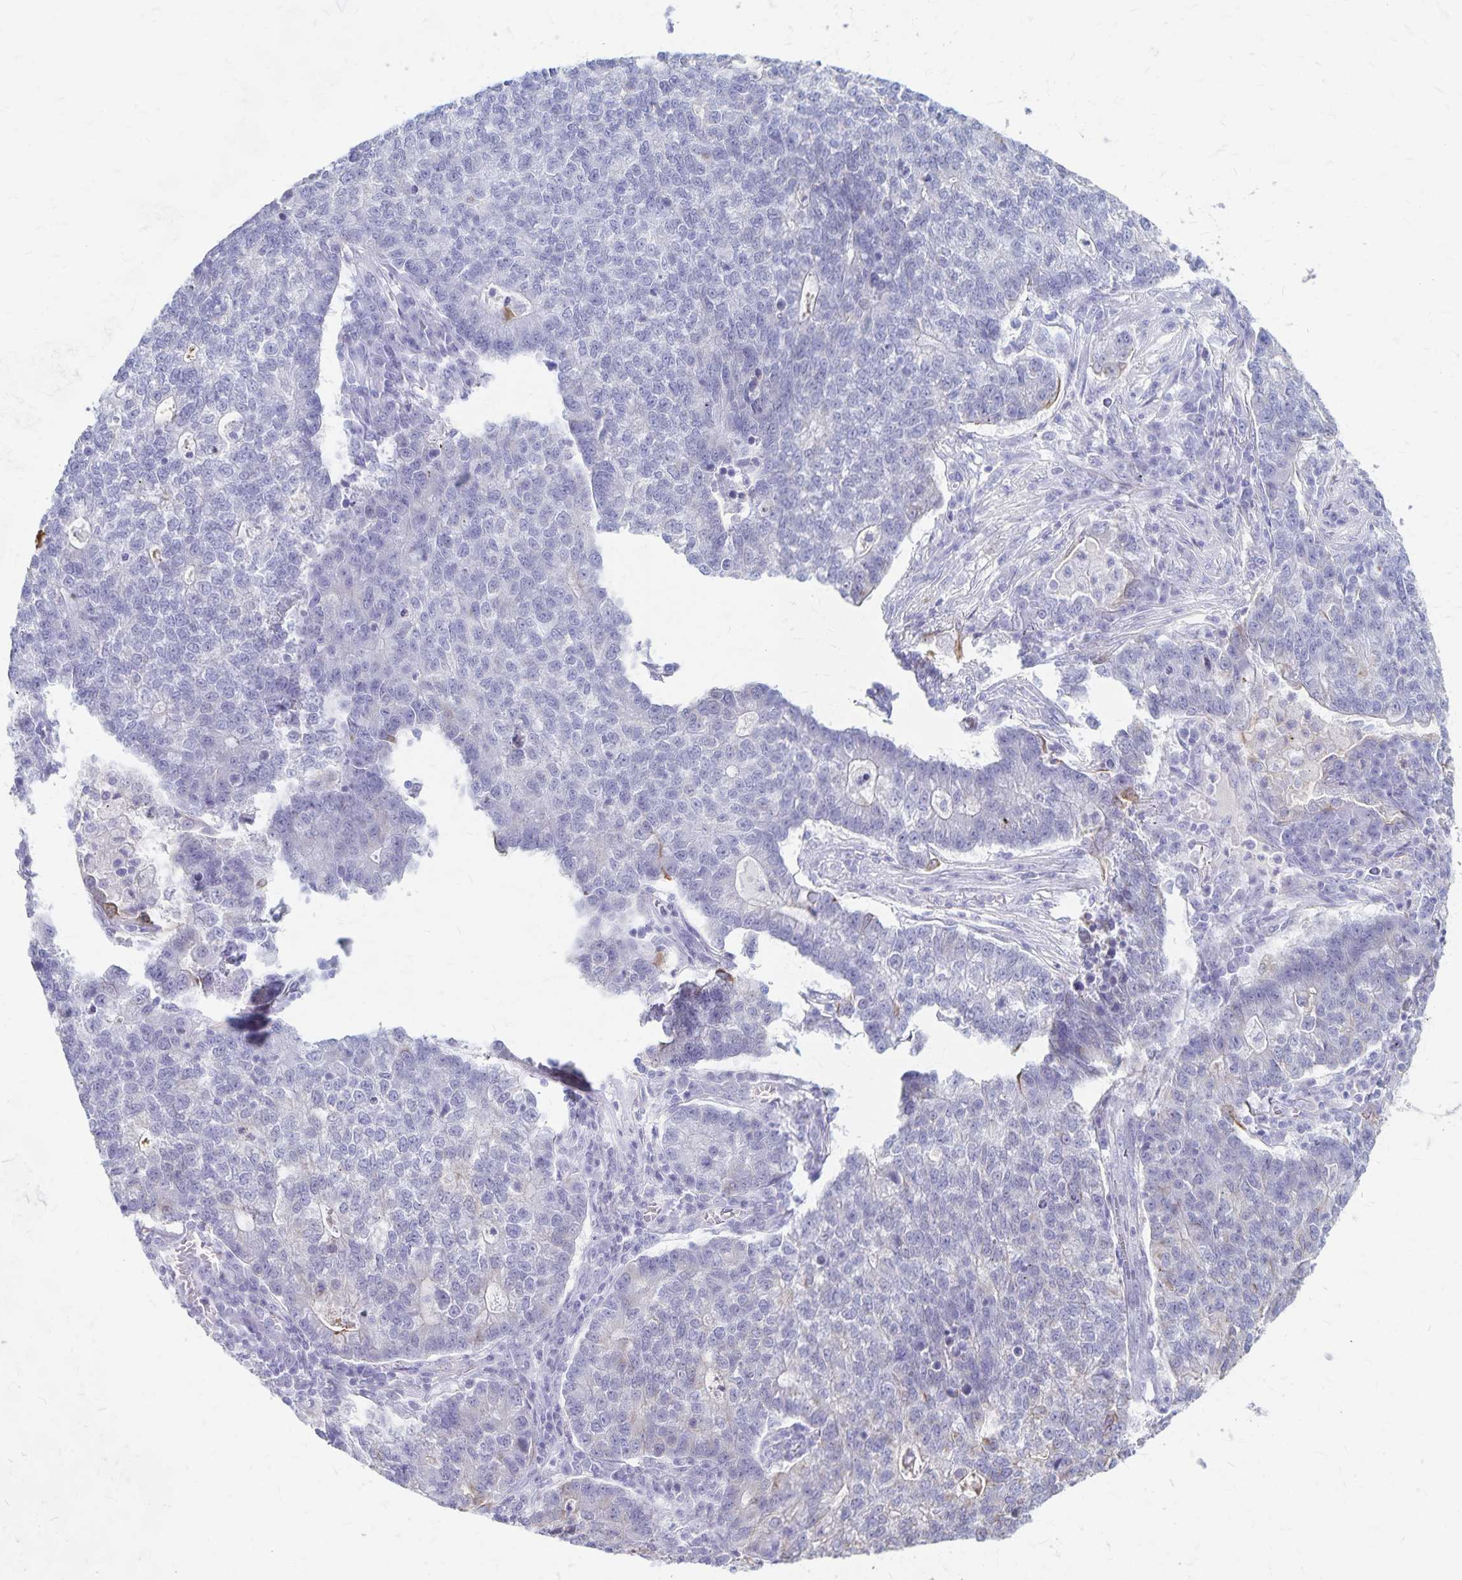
{"staining": {"intensity": "negative", "quantity": "none", "location": "none"}, "tissue": "lung cancer", "cell_type": "Tumor cells", "image_type": "cancer", "snomed": [{"axis": "morphology", "description": "Adenocarcinoma, NOS"}, {"axis": "topography", "description": "Lung"}], "caption": "Immunohistochemical staining of human lung cancer demonstrates no significant expression in tumor cells.", "gene": "GPBAR1", "patient": {"sex": "male", "age": 57}}